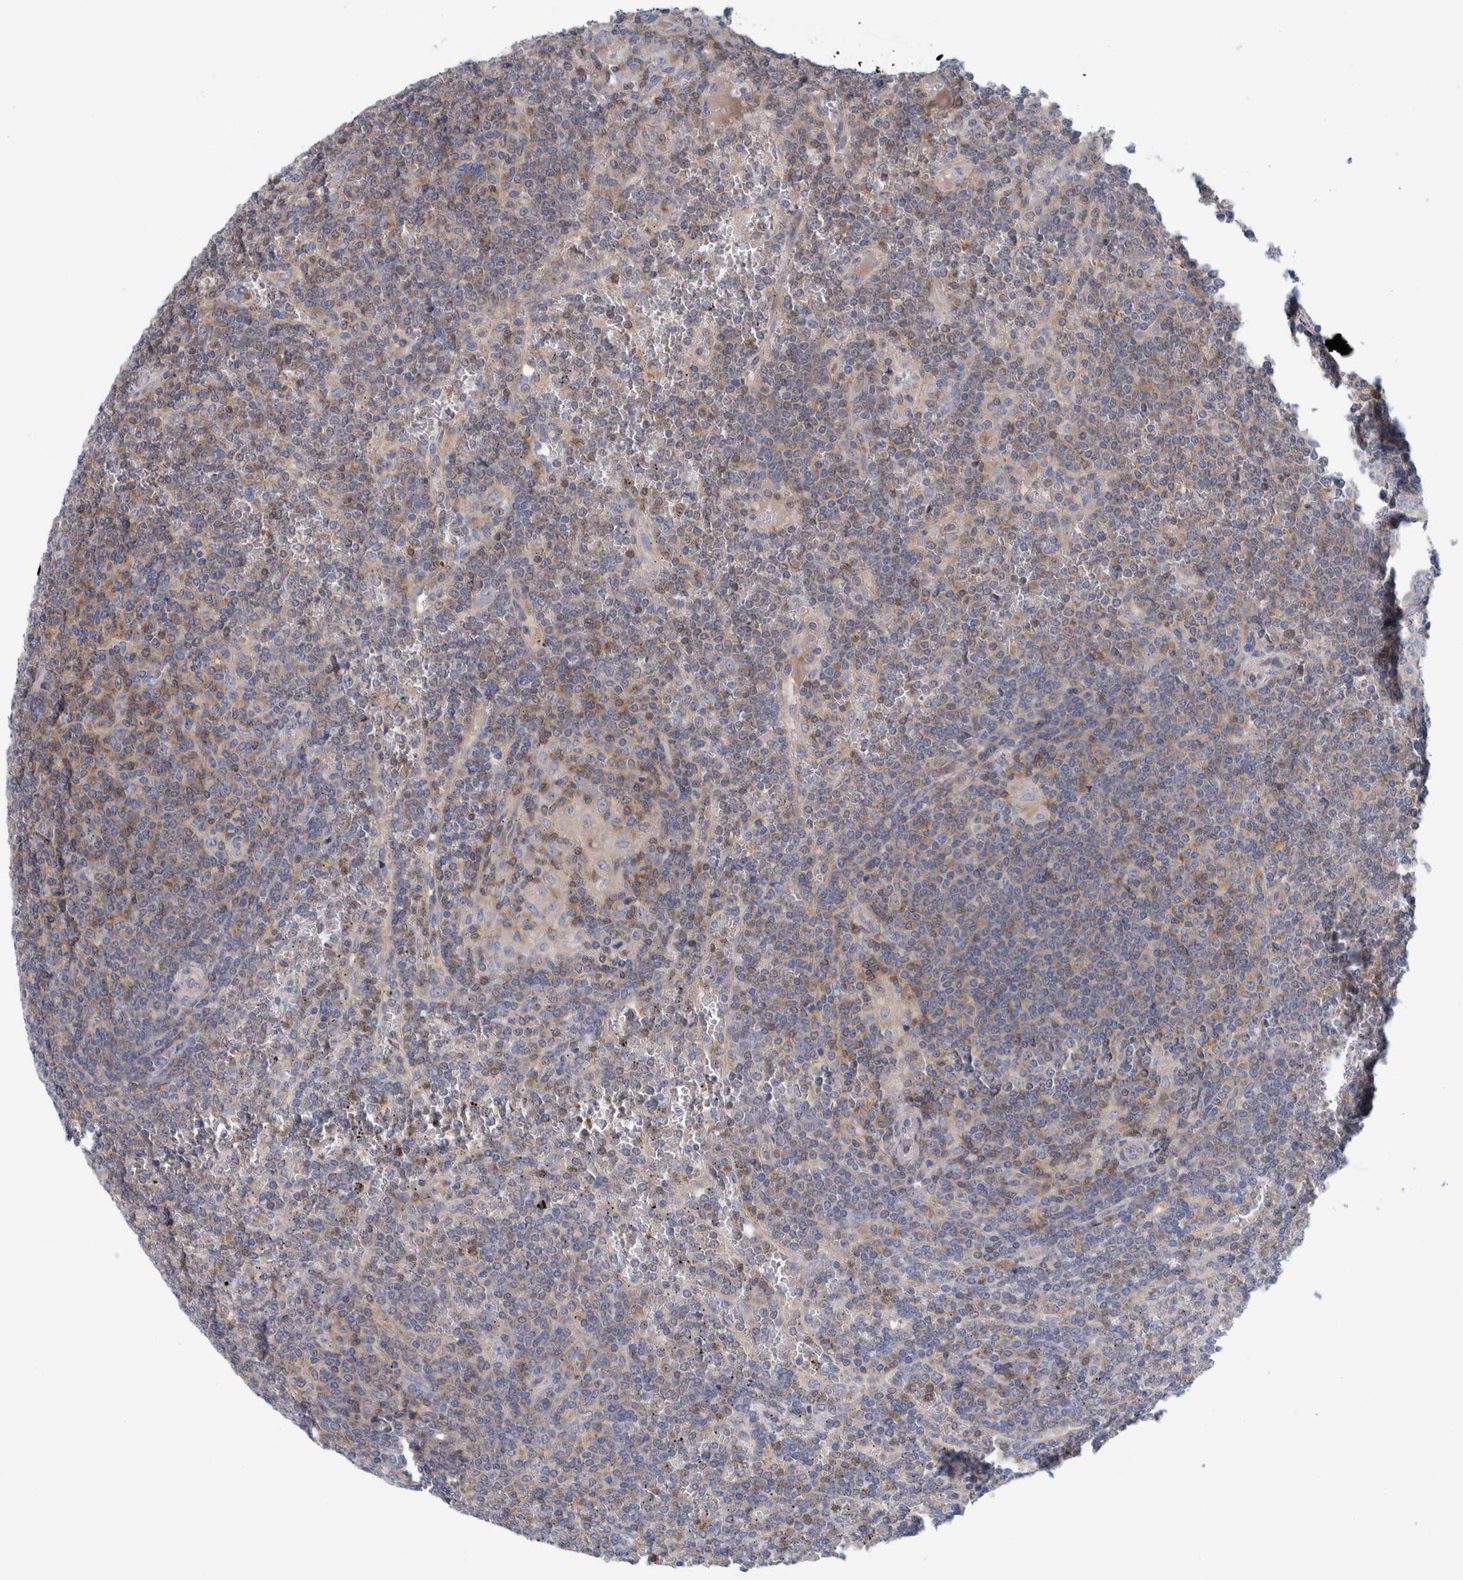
{"staining": {"intensity": "weak", "quantity": "25%-75%", "location": "cytoplasmic/membranous"}, "tissue": "lymphoma", "cell_type": "Tumor cells", "image_type": "cancer", "snomed": [{"axis": "morphology", "description": "Malignant lymphoma, non-Hodgkin's type, Low grade"}, {"axis": "topography", "description": "Spleen"}], "caption": "A brown stain labels weak cytoplasmic/membranous expression of a protein in lymphoma tumor cells.", "gene": "CCM2", "patient": {"sex": "female", "age": 19}}